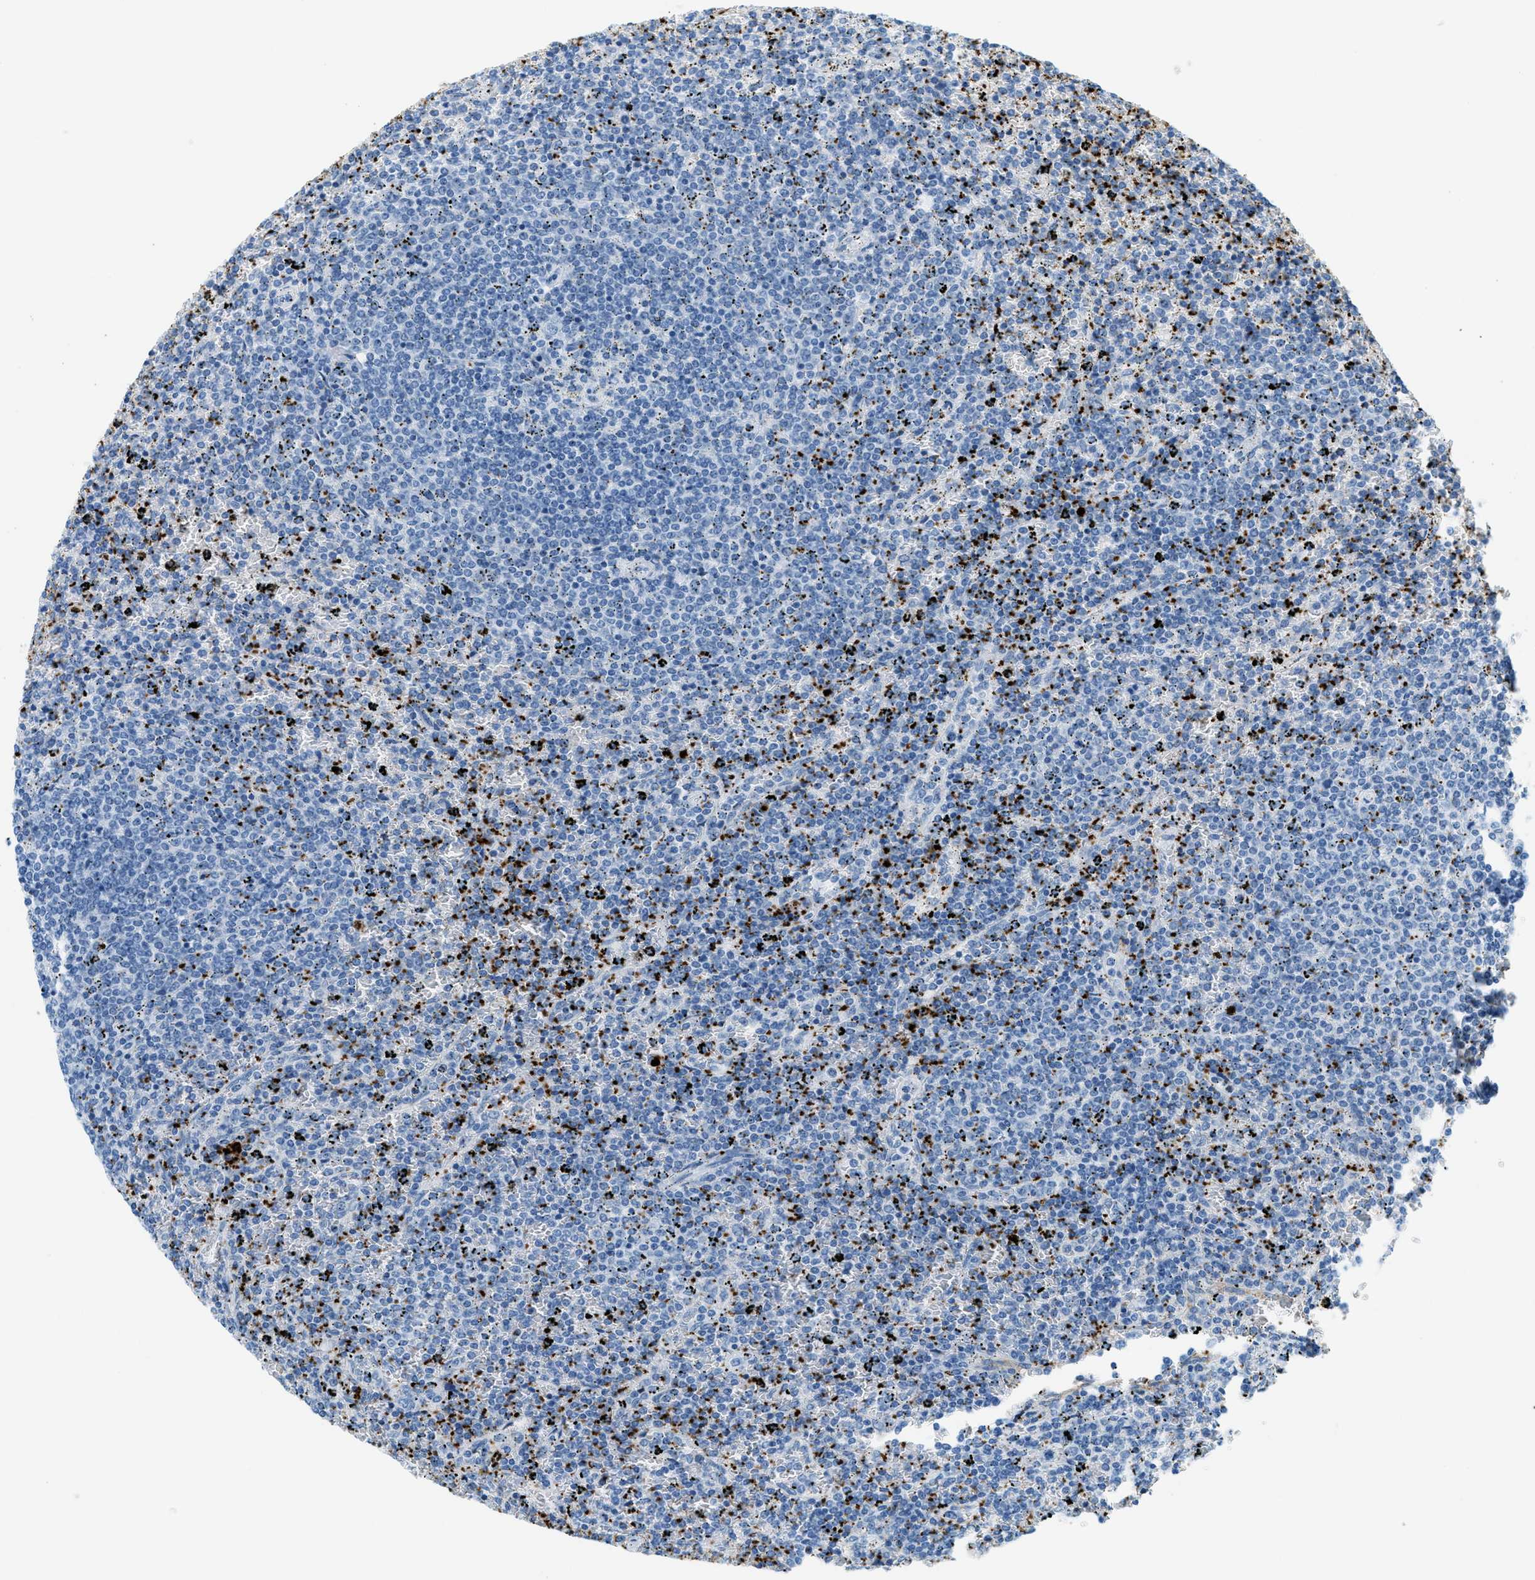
{"staining": {"intensity": "negative", "quantity": "none", "location": "none"}, "tissue": "lymphoma", "cell_type": "Tumor cells", "image_type": "cancer", "snomed": [{"axis": "morphology", "description": "Malignant lymphoma, non-Hodgkin's type, Low grade"}, {"axis": "topography", "description": "Spleen"}], "caption": "An IHC micrograph of lymphoma is shown. There is no staining in tumor cells of lymphoma. (Brightfield microscopy of DAB immunohistochemistry (IHC) at high magnification).", "gene": "PPBP", "patient": {"sex": "female", "age": 77}}